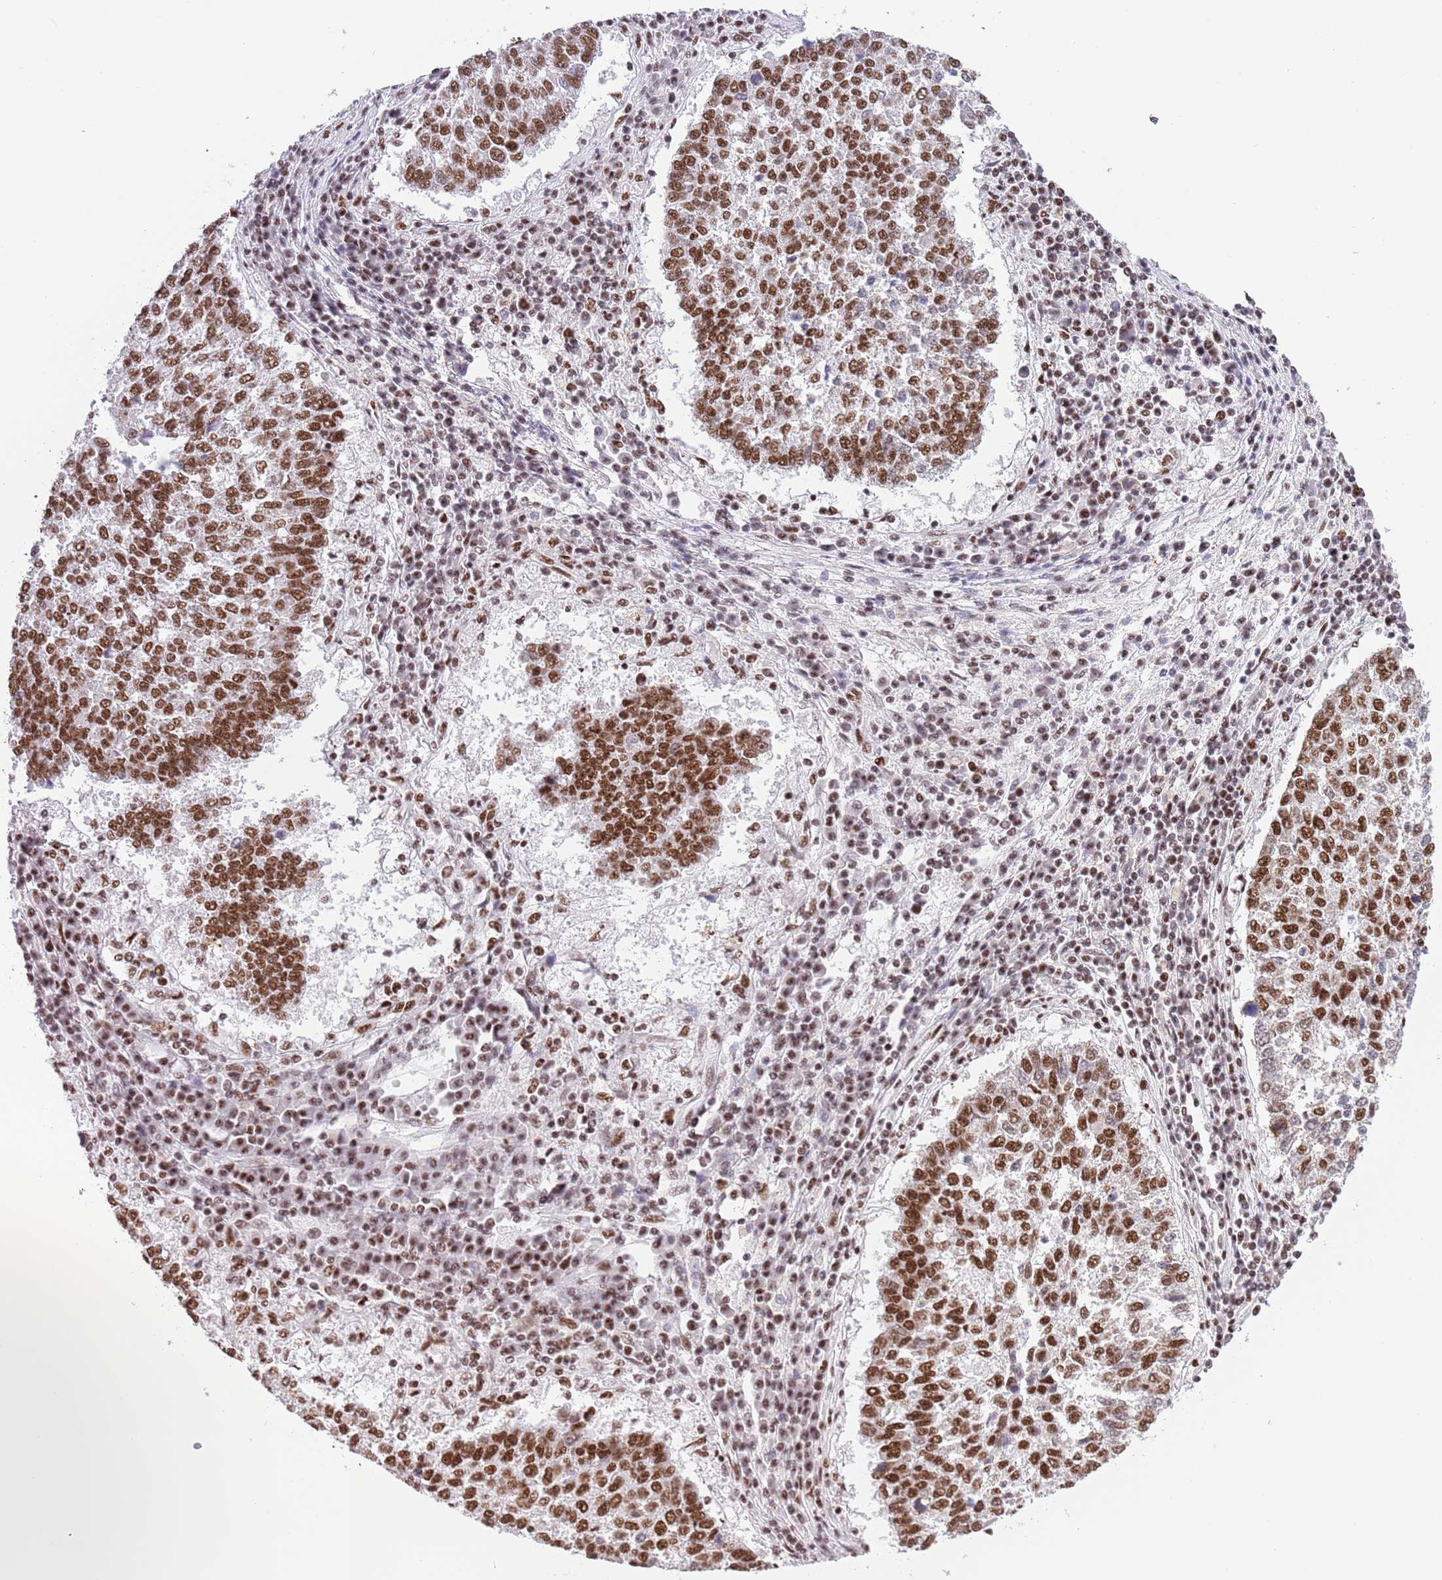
{"staining": {"intensity": "strong", "quantity": ">75%", "location": "nuclear"}, "tissue": "lung cancer", "cell_type": "Tumor cells", "image_type": "cancer", "snomed": [{"axis": "morphology", "description": "Squamous cell carcinoma, NOS"}, {"axis": "topography", "description": "Lung"}], "caption": "This histopathology image demonstrates IHC staining of human lung squamous cell carcinoma, with high strong nuclear positivity in approximately >75% of tumor cells.", "gene": "SF3A2", "patient": {"sex": "male", "age": 73}}